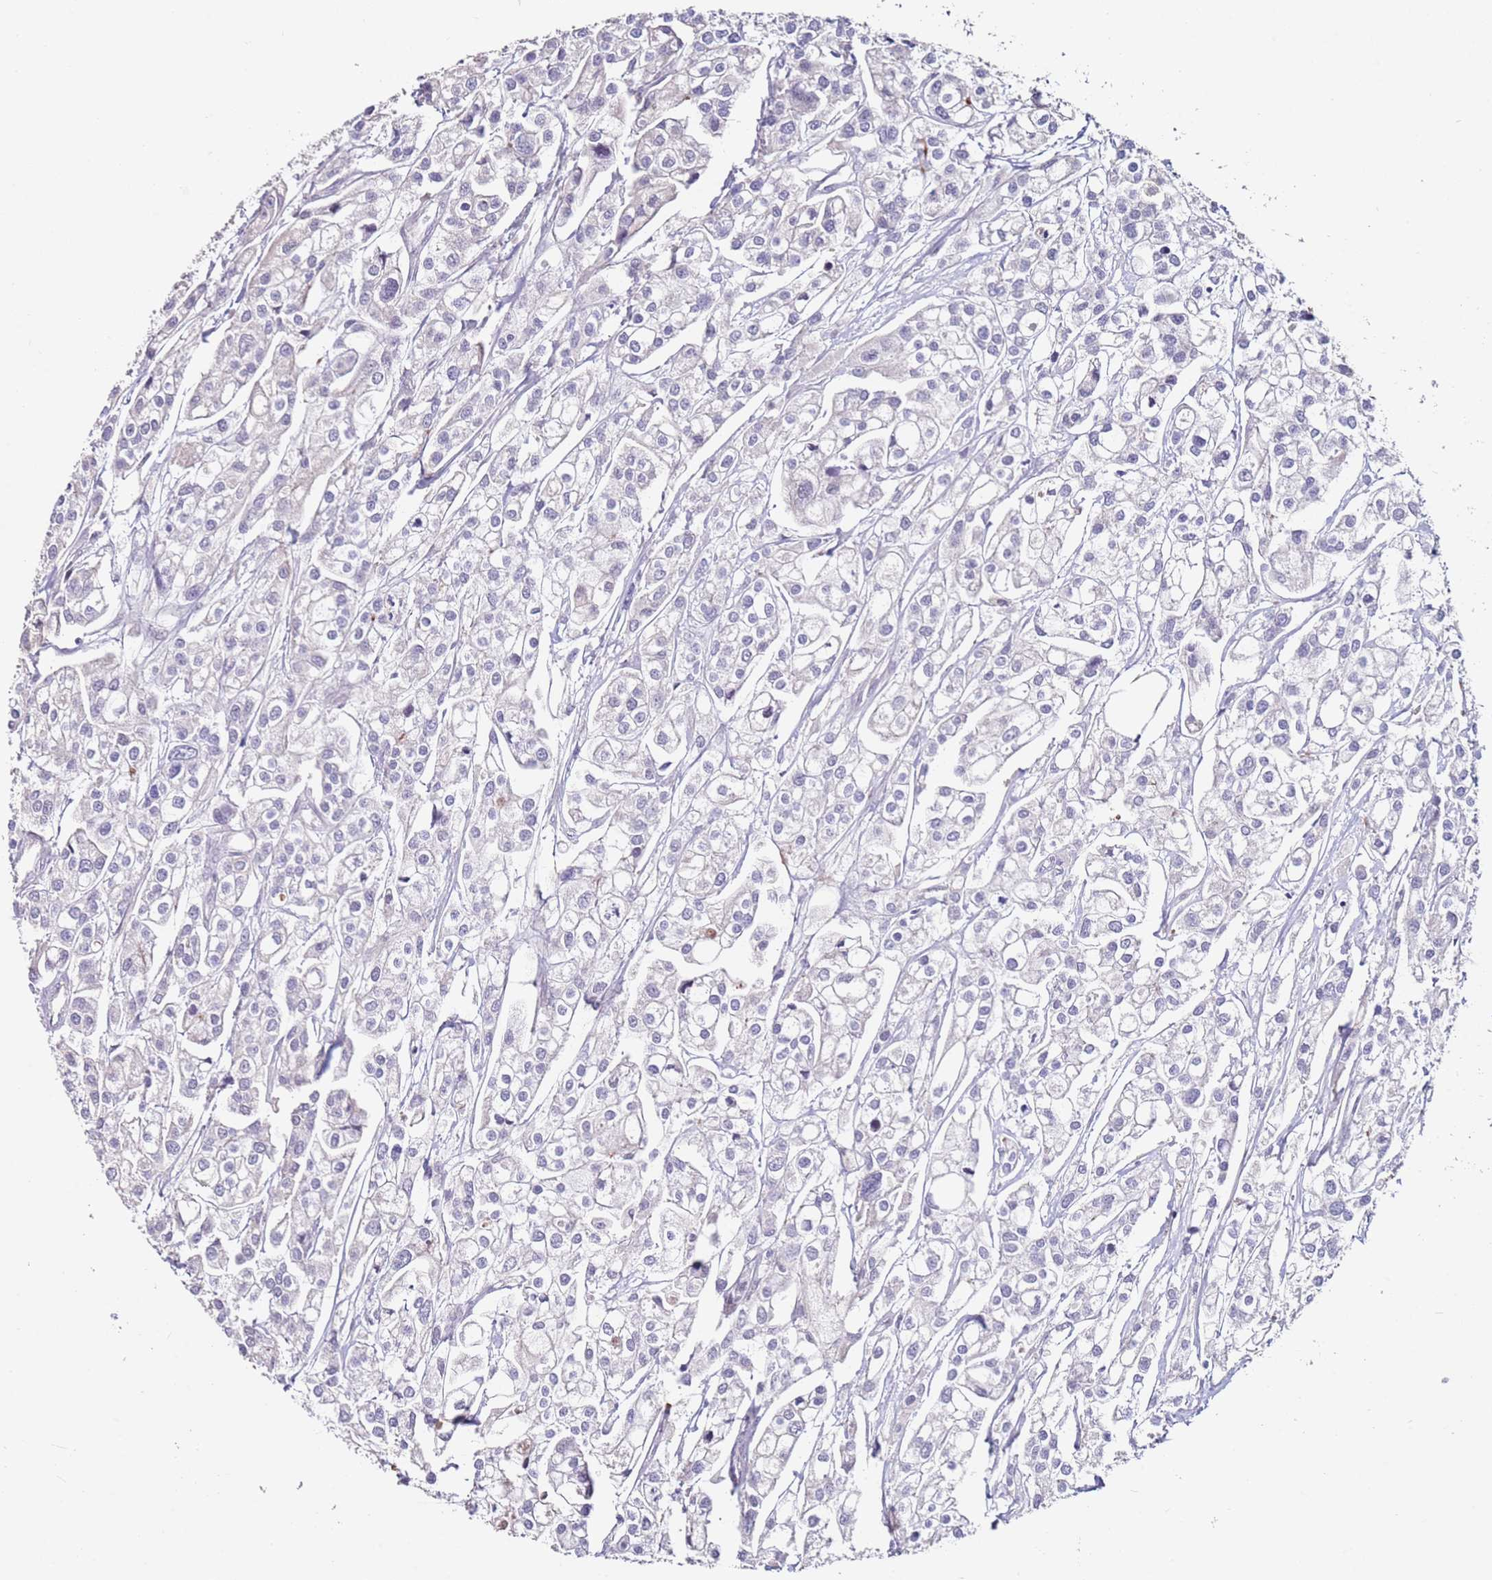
{"staining": {"intensity": "negative", "quantity": "none", "location": "none"}, "tissue": "urothelial cancer", "cell_type": "Tumor cells", "image_type": "cancer", "snomed": [{"axis": "morphology", "description": "Urothelial carcinoma, High grade"}, {"axis": "topography", "description": "Urinary bladder"}], "caption": "Tumor cells show no significant positivity in urothelial cancer.", "gene": "RARS2", "patient": {"sex": "male", "age": 67}}